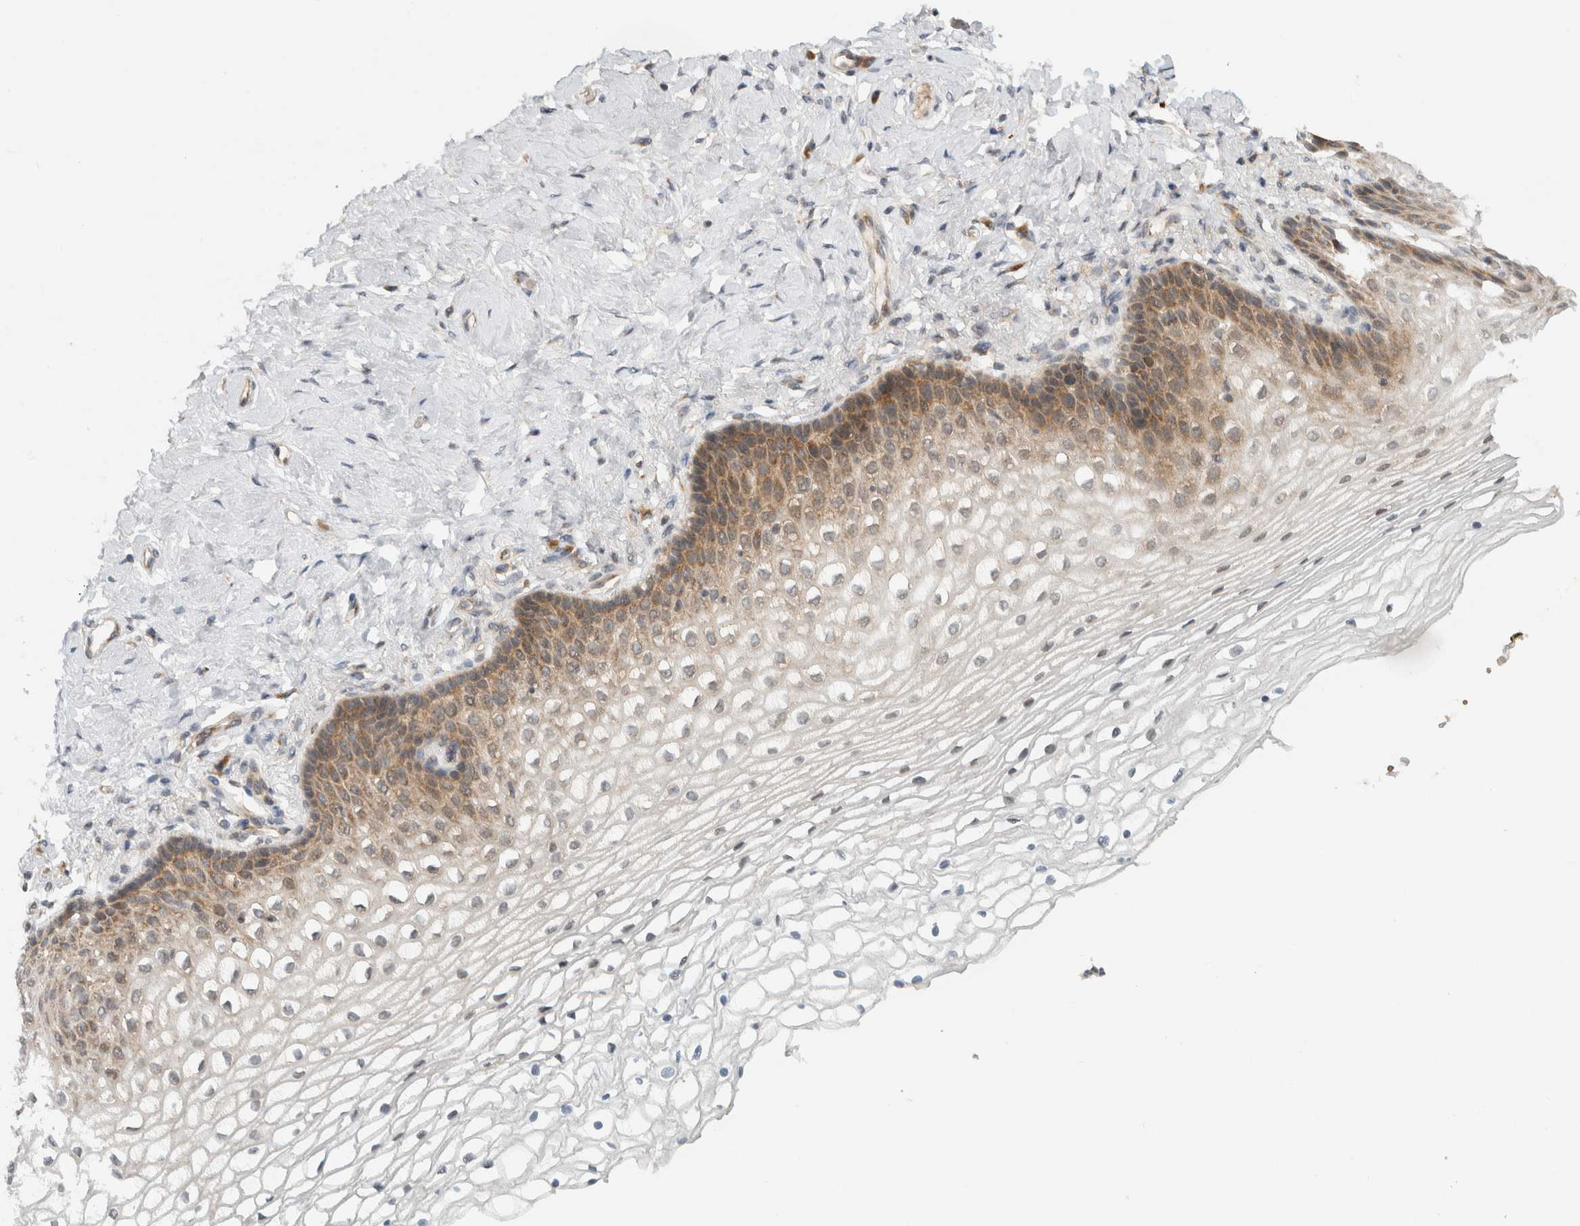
{"staining": {"intensity": "moderate", "quantity": "<25%", "location": "cytoplasmic/membranous"}, "tissue": "vagina", "cell_type": "Squamous epithelial cells", "image_type": "normal", "snomed": [{"axis": "morphology", "description": "Normal tissue, NOS"}, {"axis": "topography", "description": "Vagina"}], "caption": "A high-resolution histopathology image shows immunohistochemistry staining of normal vagina, which demonstrates moderate cytoplasmic/membranous positivity in approximately <25% of squamous epithelial cells. The staining is performed using DAB (3,3'-diaminobenzidine) brown chromogen to label protein expression. The nuclei are counter-stained blue using hematoxylin.", "gene": "CMC2", "patient": {"sex": "female", "age": 60}}